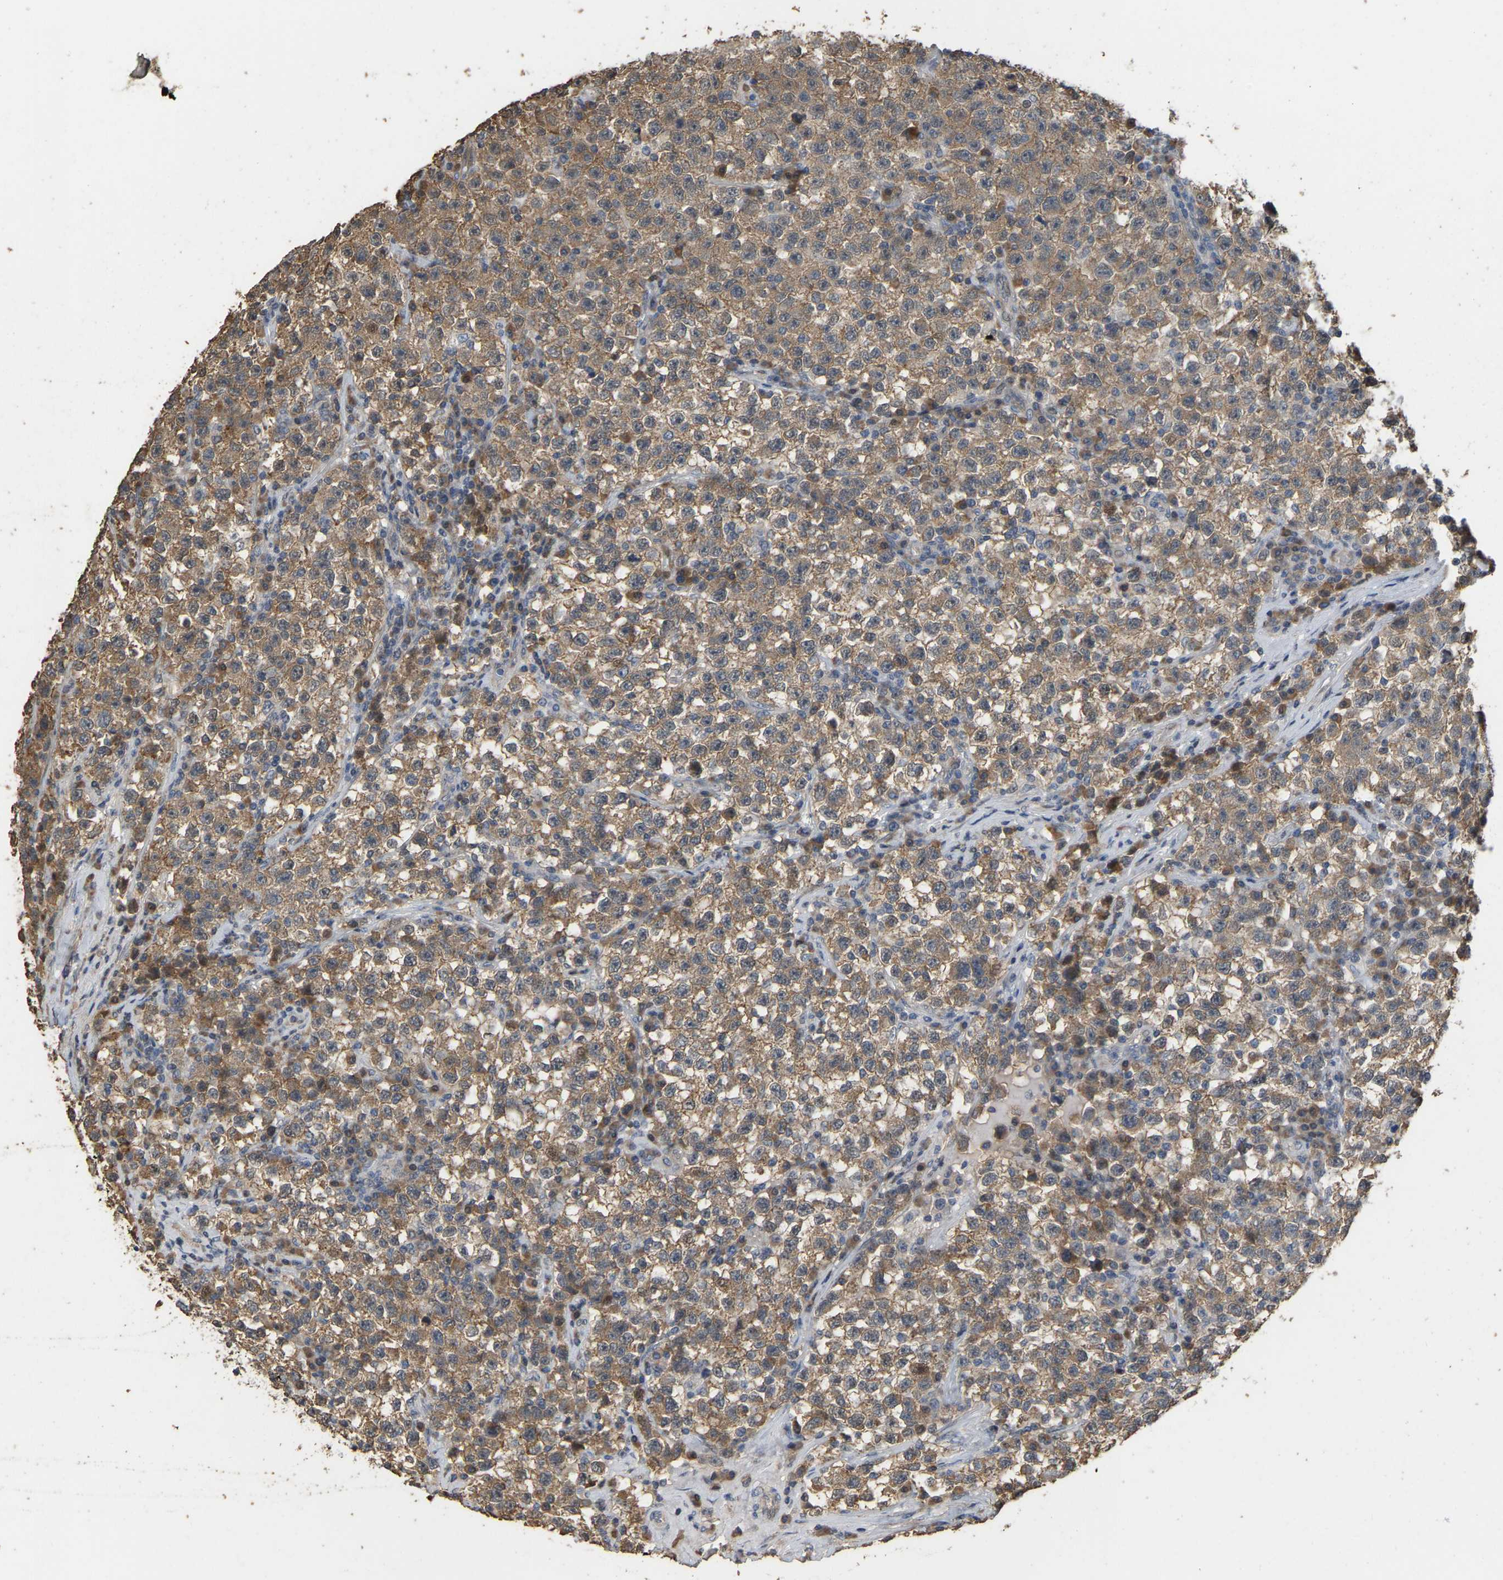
{"staining": {"intensity": "moderate", "quantity": ">75%", "location": "cytoplasmic/membranous"}, "tissue": "testis cancer", "cell_type": "Tumor cells", "image_type": "cancer", "snomed": [{"axis": "morphology", "description": "Seminoma, NOS"}, {"axis": "topography", "description": "Testis"}], "caption": "Testis cancer (seminoma) stained with immunohistochemistry exhibits moderate cytoplasmic/membranous staining in approximately >75% of tumor cells.", "gene": "NCS1", "patient": {"sex": "male", "age": 22}}